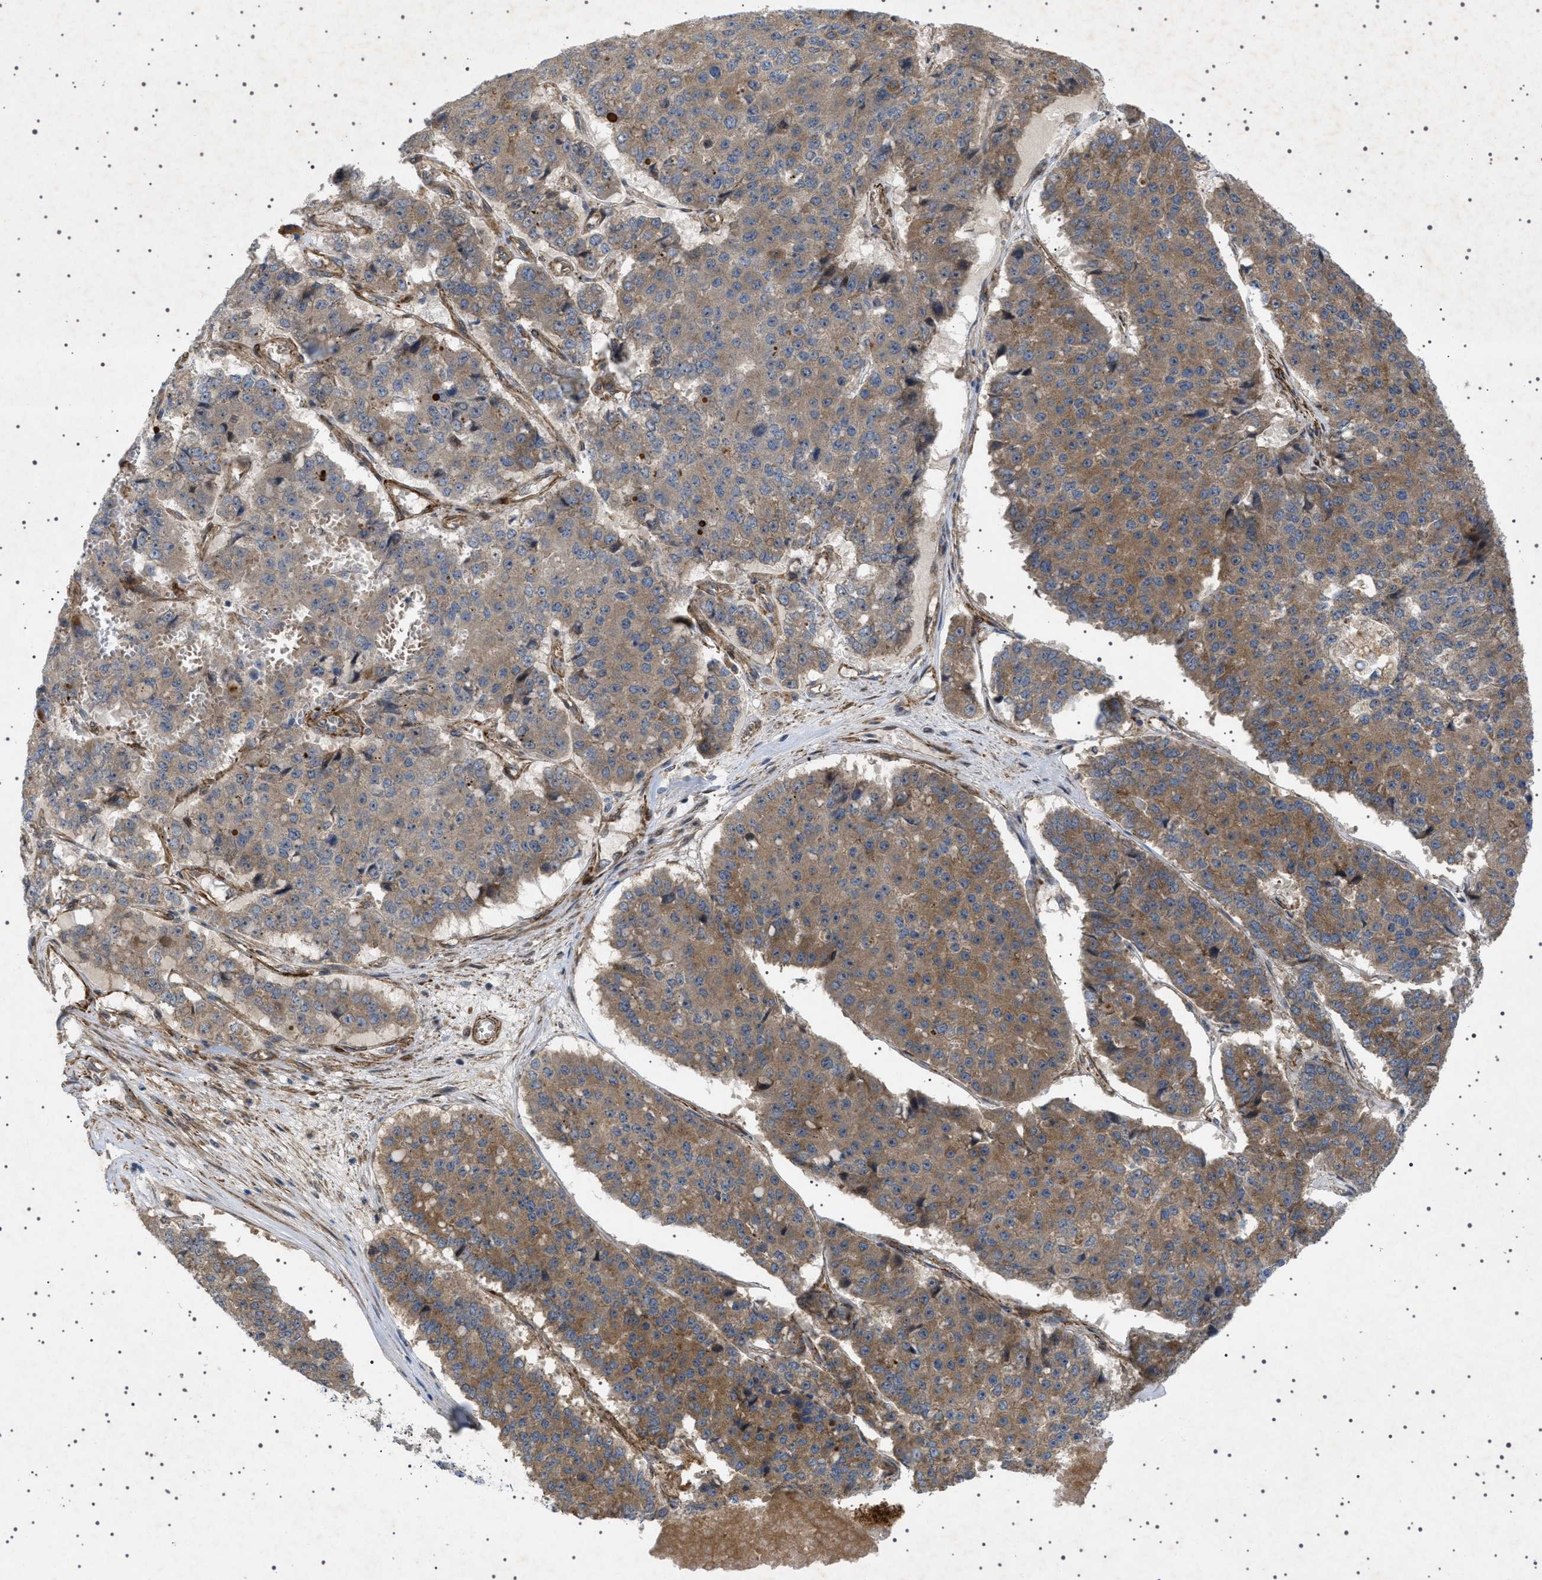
{"staining": {"intensity": "moderate", "quantity": ">75%", "location": "cytoplasmic/membranous"}, "tissue": "pancreatic cancer", "cell_type": "Tumor cells", "image_type": "cancer", "snomed": [{"axis": "morphology", "description": "Adenocarcinoma, NOS"}, {"axis": "topography", "description": "Pancreas"}], "caption": "Protein staining reveals moderate cytoplasmic/membranous staining in about >75% of tumor cells in pancreatic cancer (adenocarcinoma).", "gene": "CCDC186", "patient": {"sex": "male", "age": 50}}